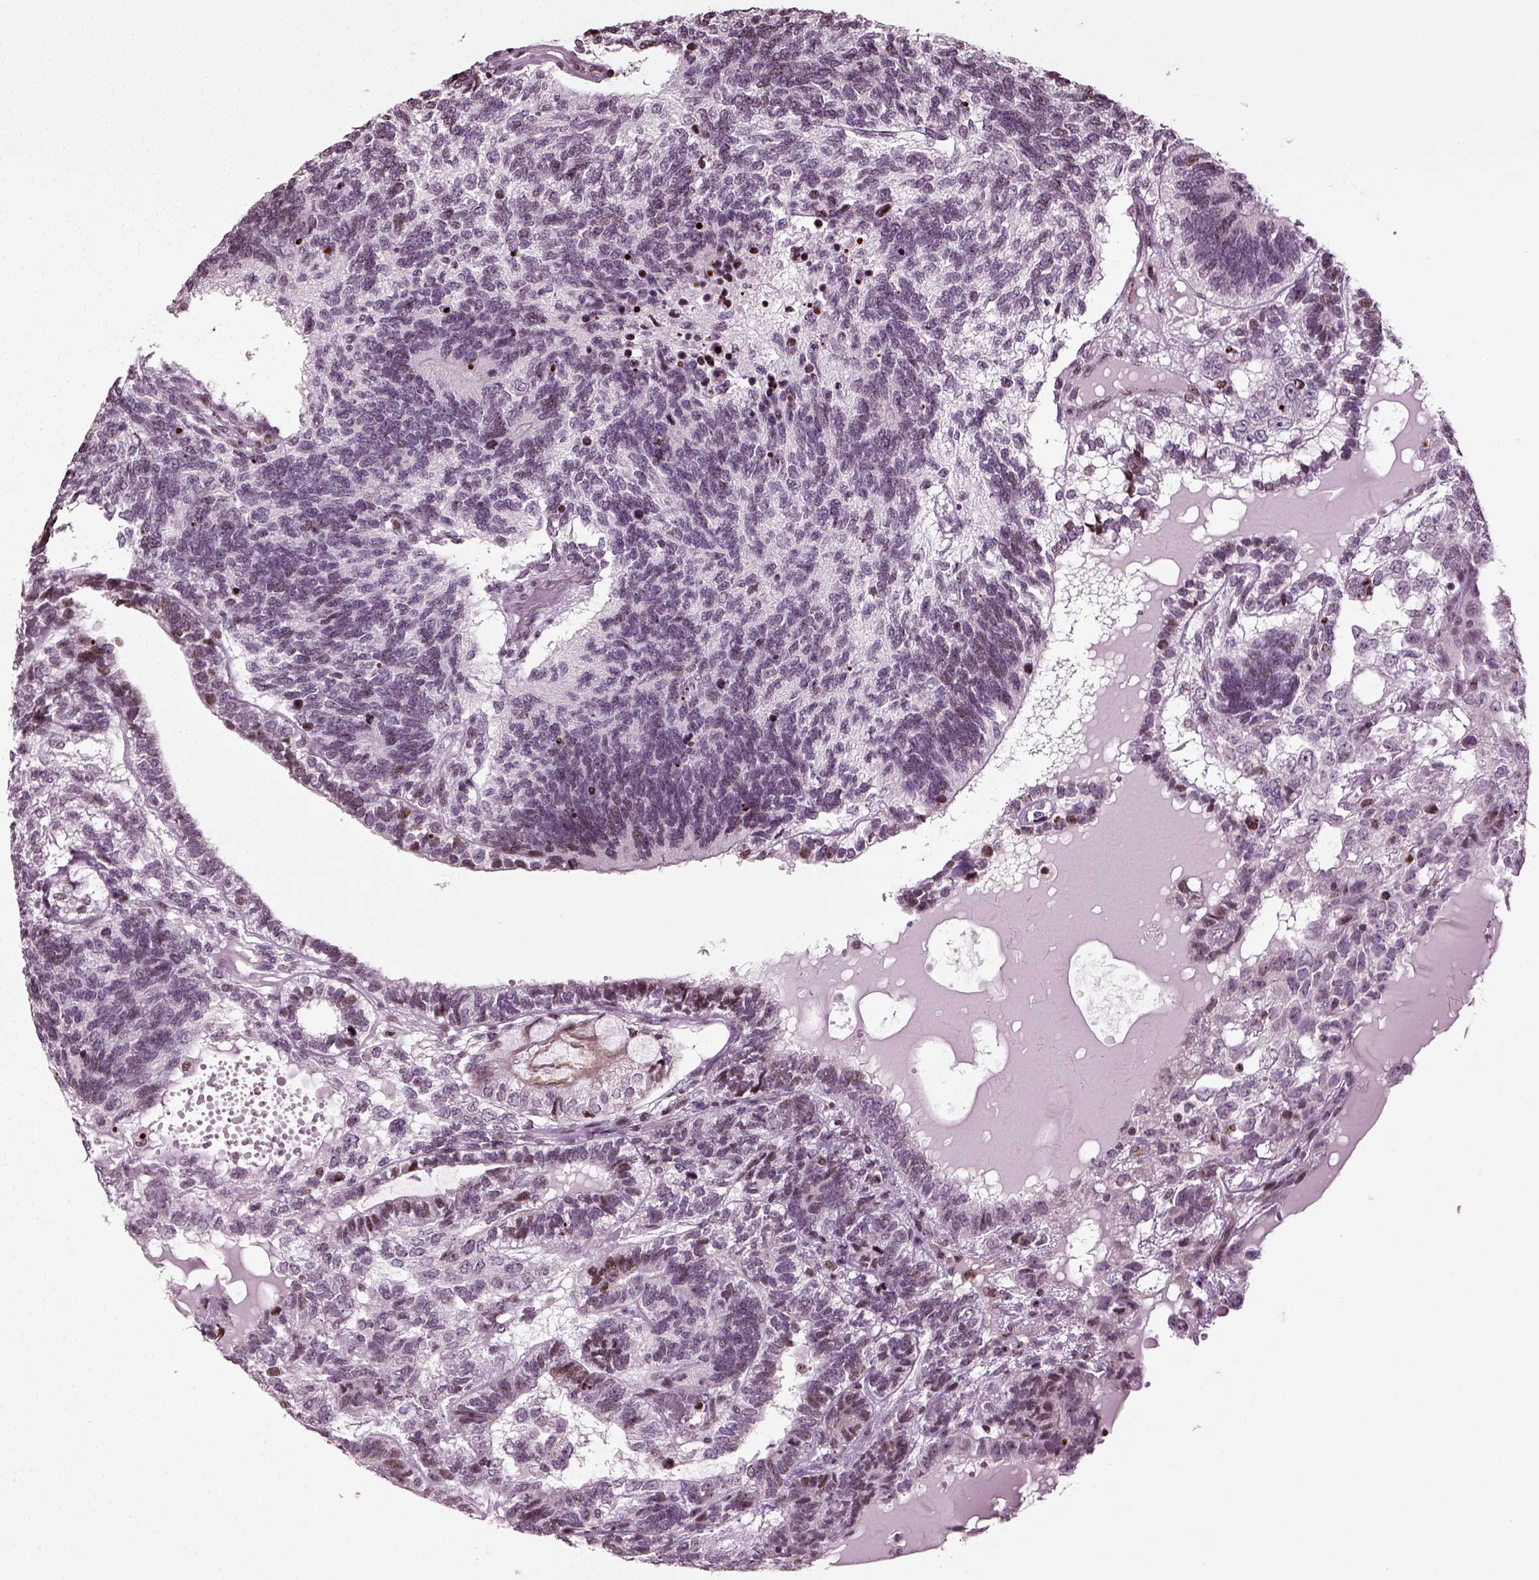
{"staining": {"intensity": "moderate", "quantity": "<25%", "location": "nuclear"}, "tissue": "testis cancer", "cell_type": "Tumor cells", "image_type": "cancer", "snomed": [{"axis": "morphology", "description": "Seminoma, NOS"}, {"axis": "morphology", "description": "Carcinoma, Embryonal, NOS"}, {"axis": "topography", "description": "Testis"}], "caption": "Immunohistochemistry (IHC) histopathology image of neoplastic tissue: testis seminoma stained using IHC shows low levels of moderate protein expression localized specifically in the nuclear of tumor cells, appearing as a nuclear brown color.", "gene": "HEYL", "patient": {"sex": "male", "age": 41}}